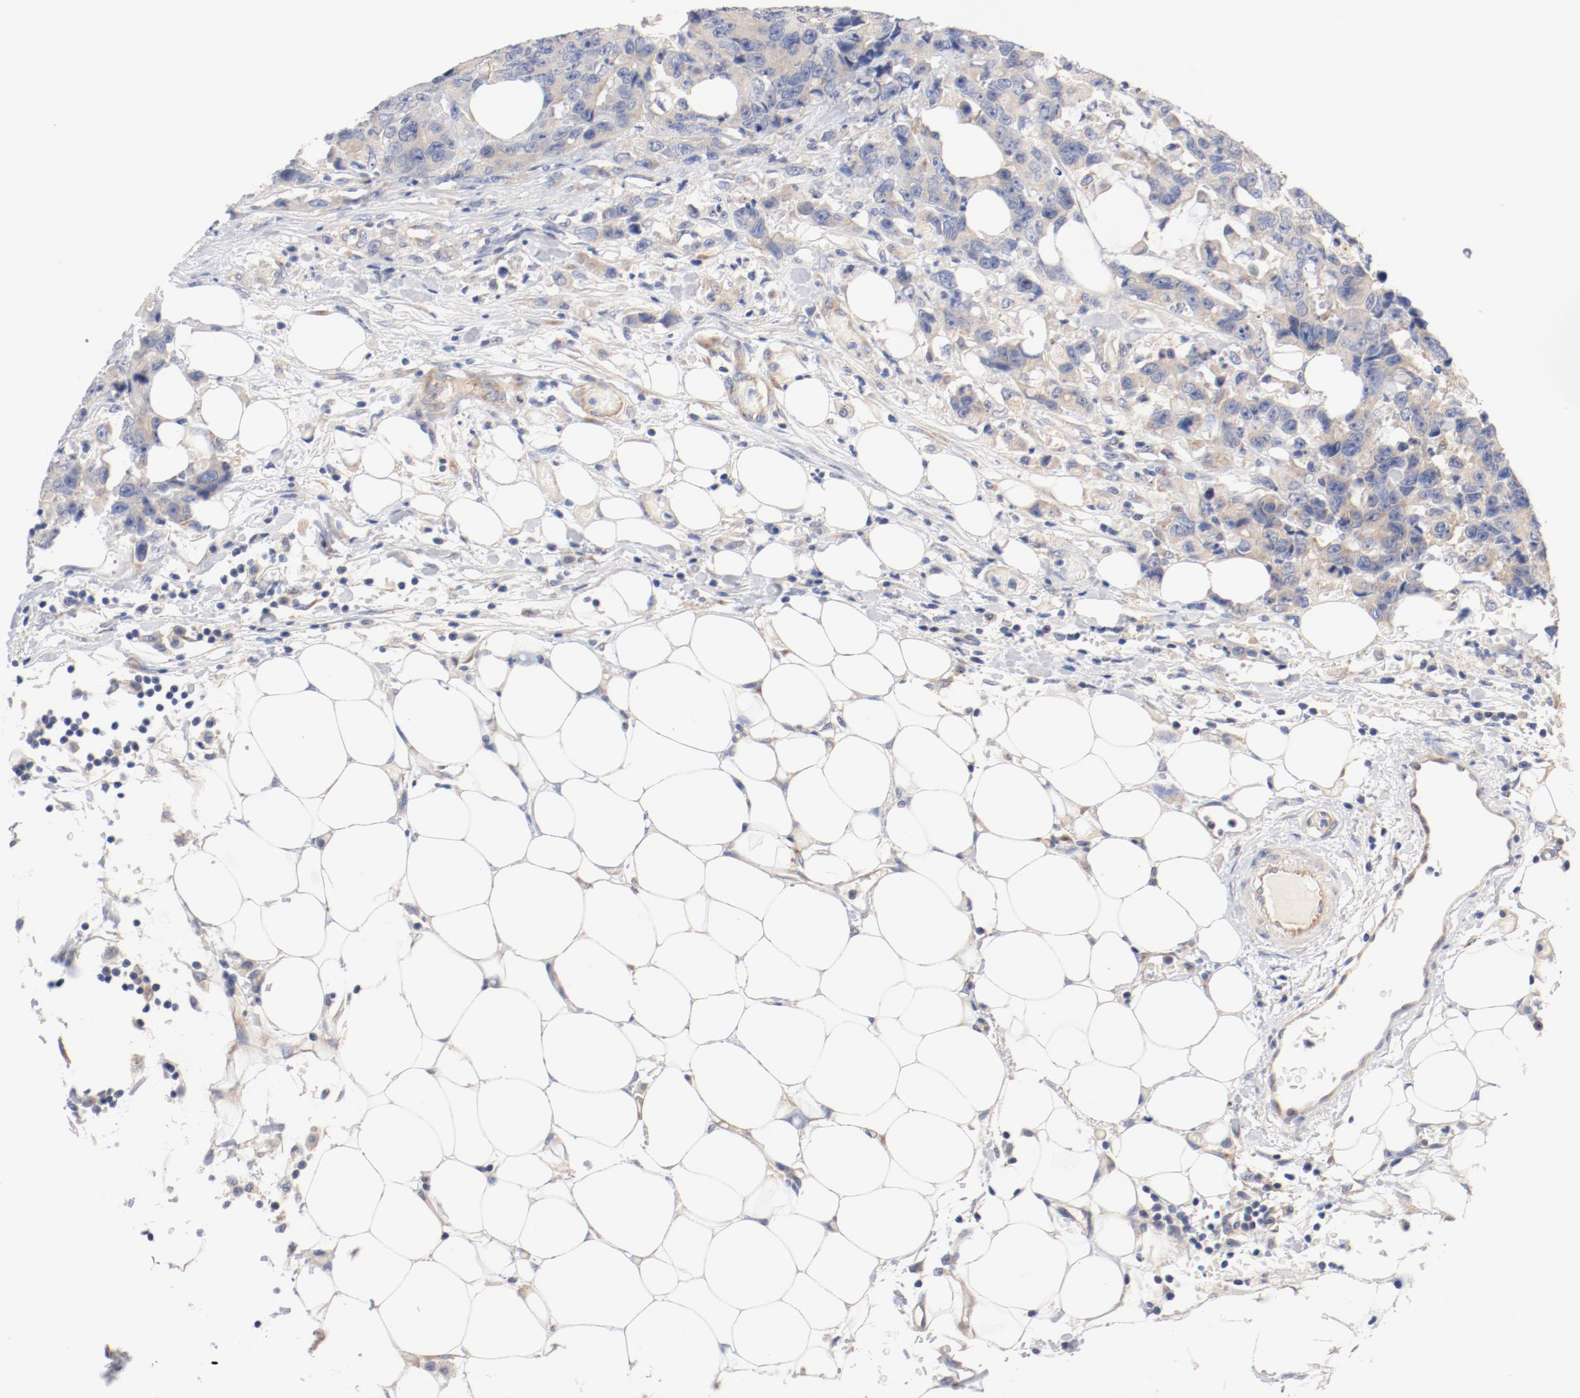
{"staining": {"intensity": "negative", "quantity": "none", "location": "none"}, "tissue": "colorectal cancer", "cell_type": "Tumor cells", "image_type": "cancer", "snomed": [{"axis": "morphology", "description": "Adenocarcinoma, NOS"}, {"axis": "topography", "description": "Colon"}], "caption": "Colorectal cancer was stained to show a protein in brown. There is no significant positivity in tumor cells.", "gene": "DYNC1H1", "patient": {"sex": "female", "age": 86}}